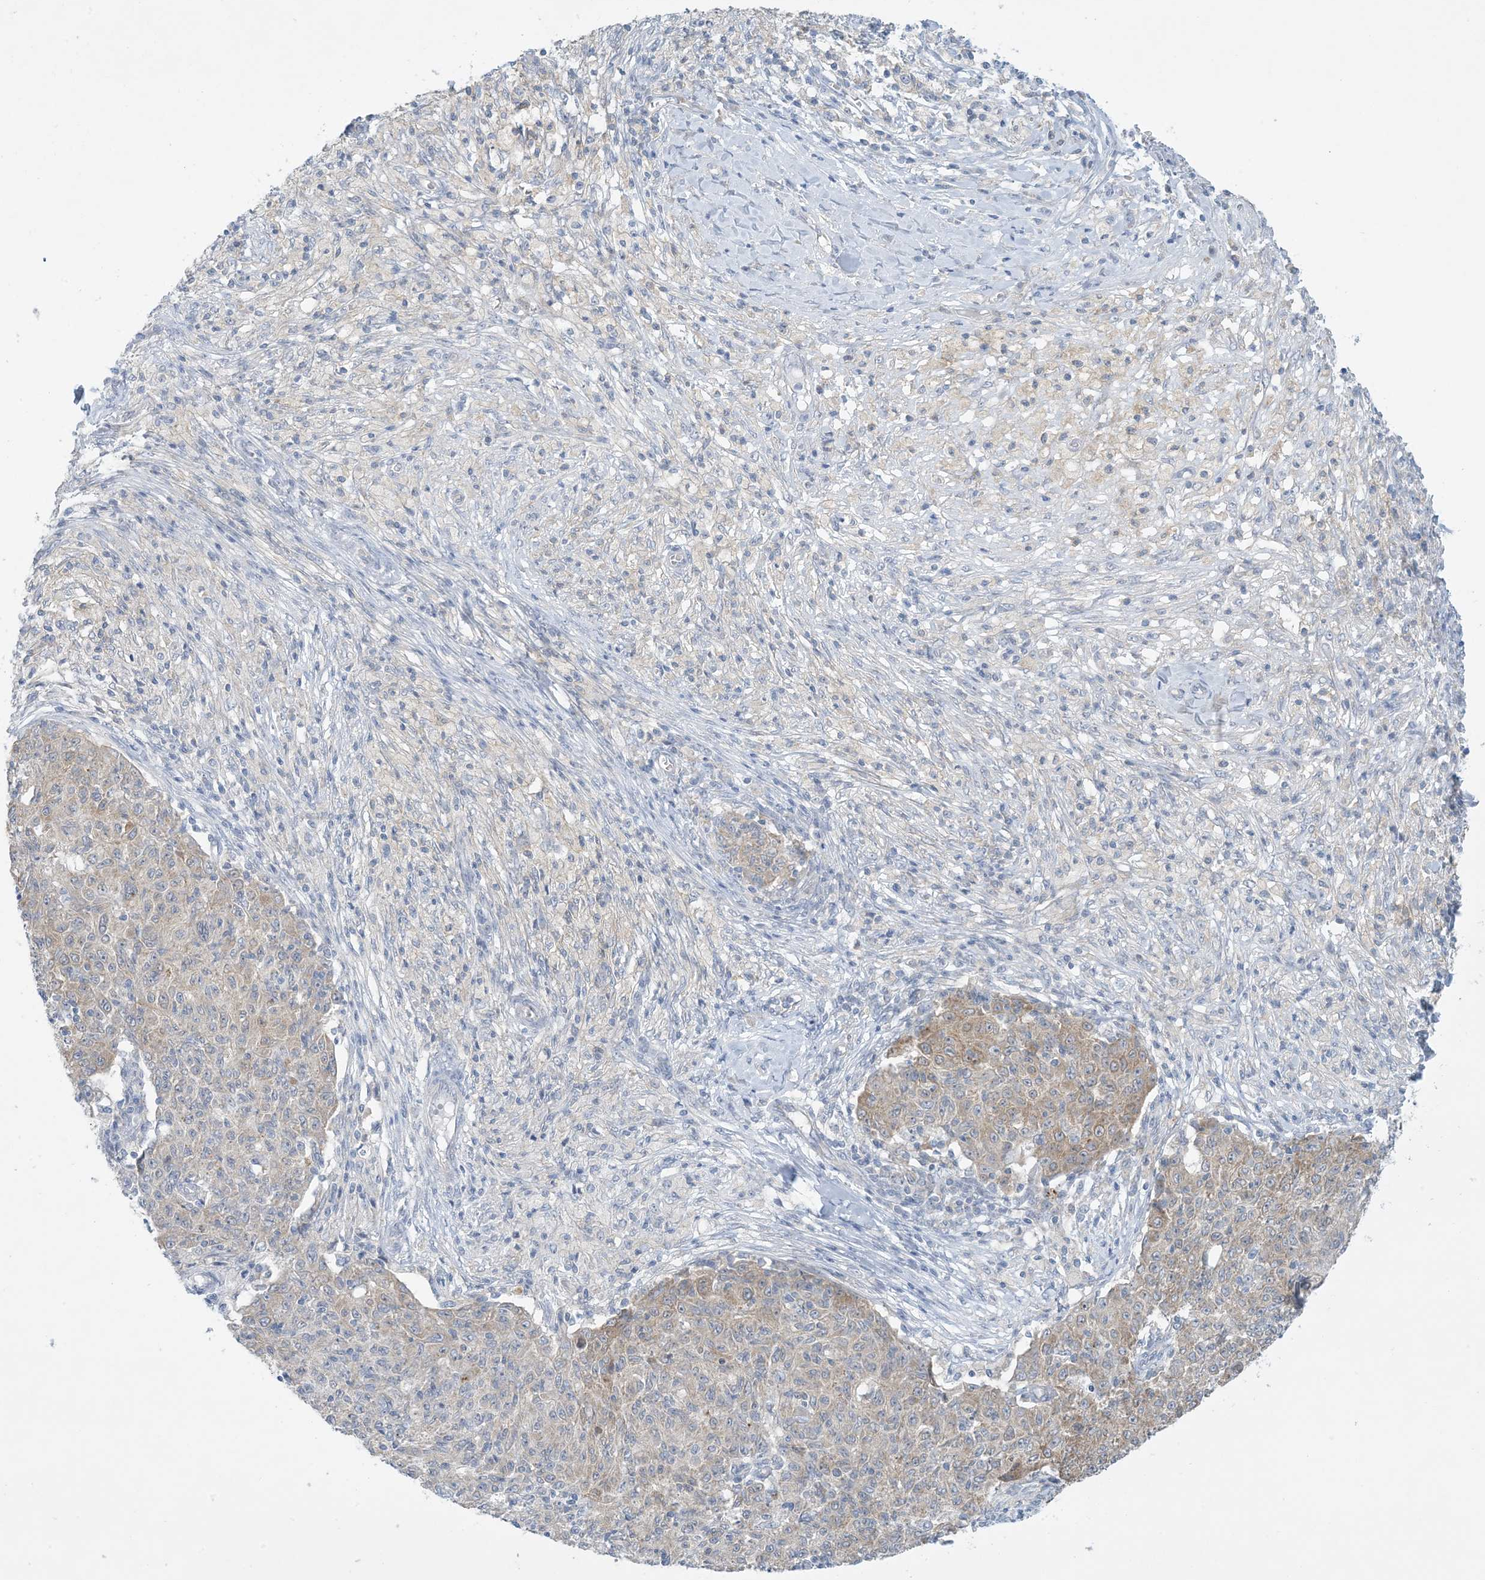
{"staining": {"intensity": "weak", "quantity": "<25%", "location": "cytoplasmic/membranous"}, "tissue": "ovarian cancer", "cell_type": "Tumor cells", "image_type": "cancer", "snomed": [{"axis": "morphology", "description": "Carcinoma, endometroid"}, {"axis": "topography", "description": "Ovary"}], "caption": "Ovarian endometroid carcinoma was stained to show a protein in brown. There is no significant expression in tumor cells. (DAB immunohistochemistry visualized using brightfield microscopy, high magnification).", "gene": "MRPS18A", "patient": {"sex": "female", "age": 42}}